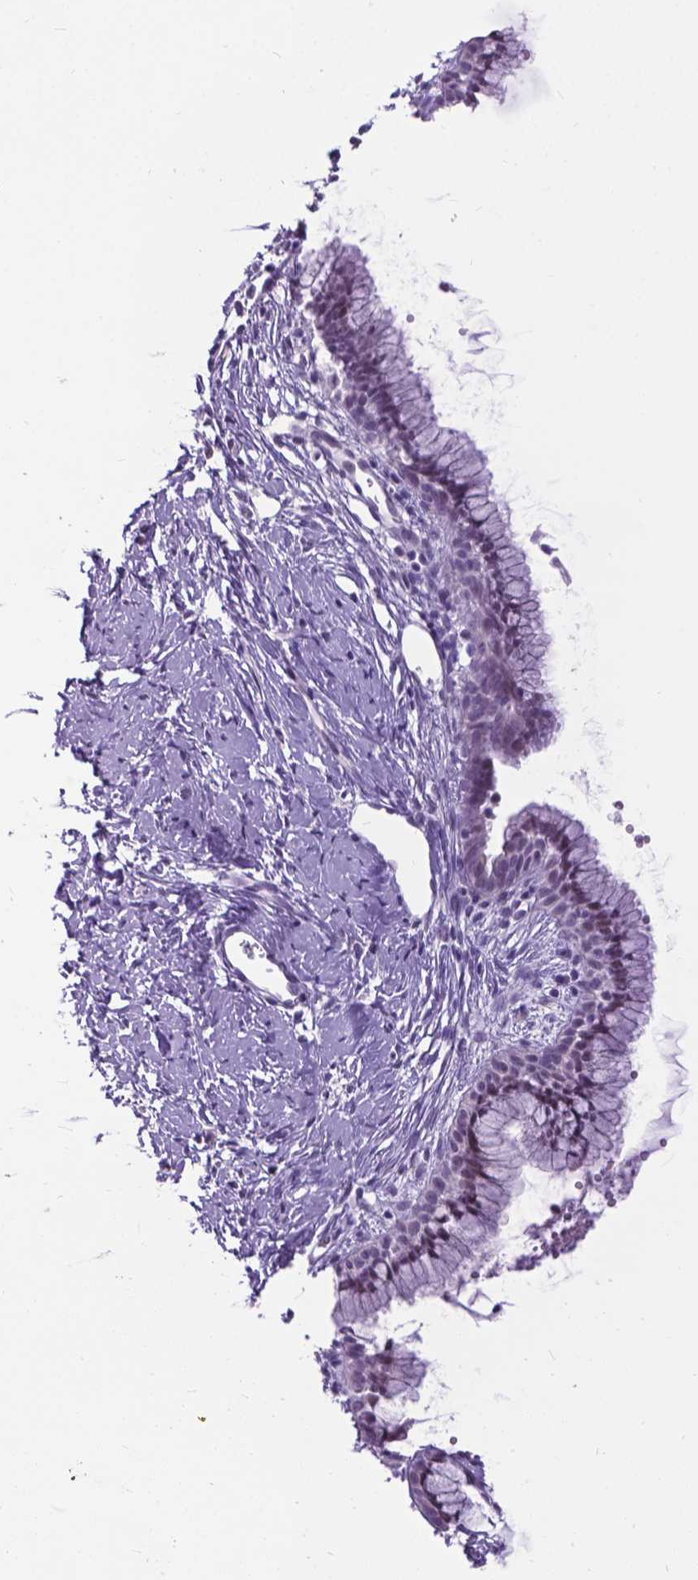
{"staining": {"intensity": "weak", "quantity": ">75%", "location": "nuclear"}, "tissue": "cervix", "cell_type": "Glandular cells", "image_type": "normal", "snomed": [{"axis": "morphology", "description": "Normal tissue, NOS"}, {"axis": "topography", "description": "Cervix"}], "caption": "The histopathology image reveals staining of unremarkable cervix, revealing weak nuclear protein staining (brown color) within glandular cells. The staining is performed using DAB (3,3'-diaminobenzidine) brown chromogen to label protein expression. The nuclei are counter-stained blue using hematoxylin.", "gene": "PROB1", "patient": {"sex": "female", "age": 40}}